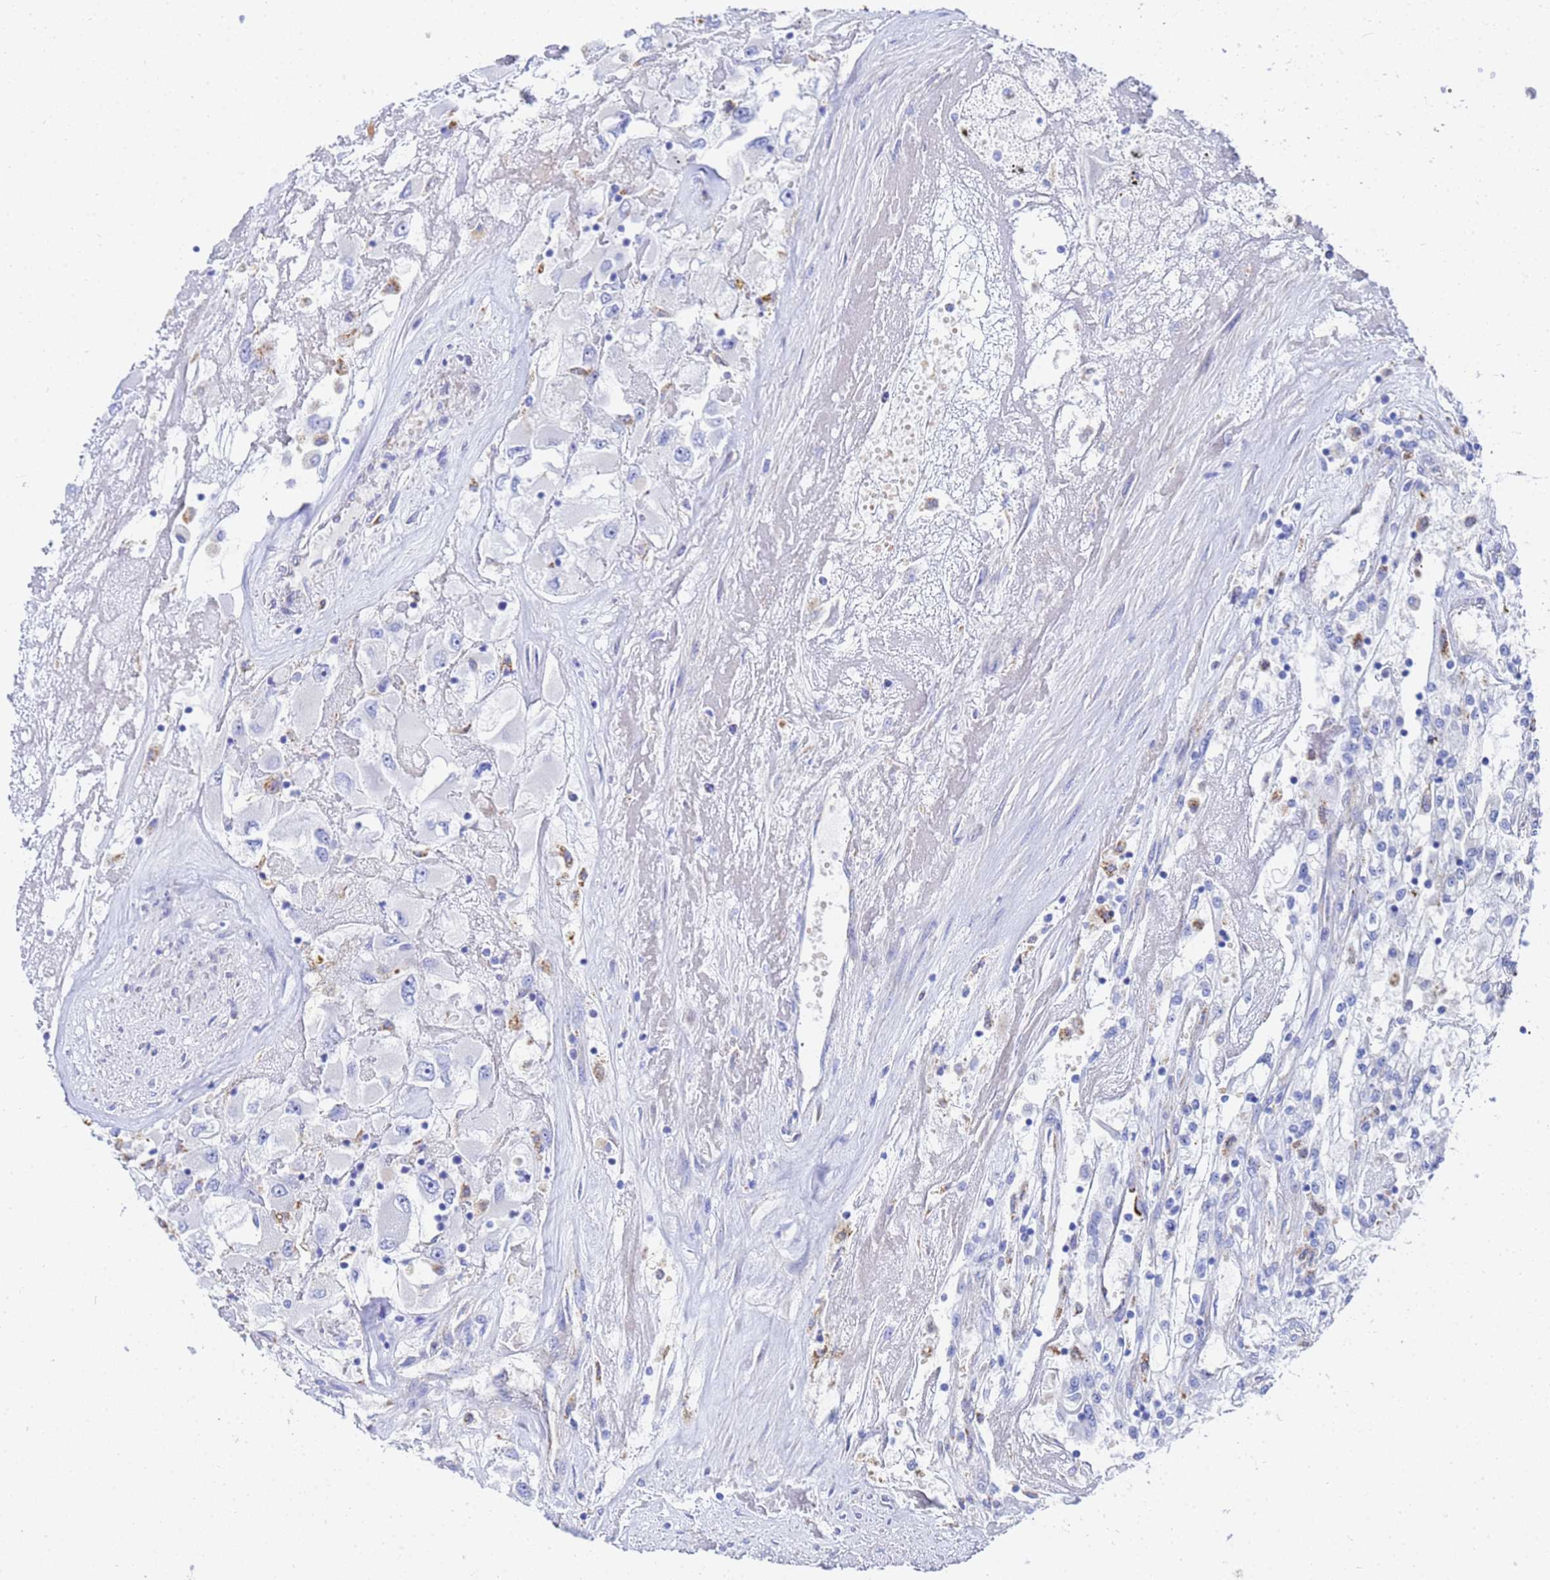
{"staining": {"intensity": "negative", "quantity": "none", "location": "none"}, "tissue": "renal cancer", "cell_type": "Tumor cells", "image_type": "cancer", "snomed": [{"axis": "morphology", "description": "Adenocarcinoma, NOS"}, {"axis": "topography", "description": "Kidney"}], "caption": "A high-resolution micrograph shows immunohistochemistry (IHC) staining of renal adenocarcinoma, which demonstrates no significant positivity in tumor cells.", "gene": "ZNF26", "patient": {"sex": "female", "age": 52}}